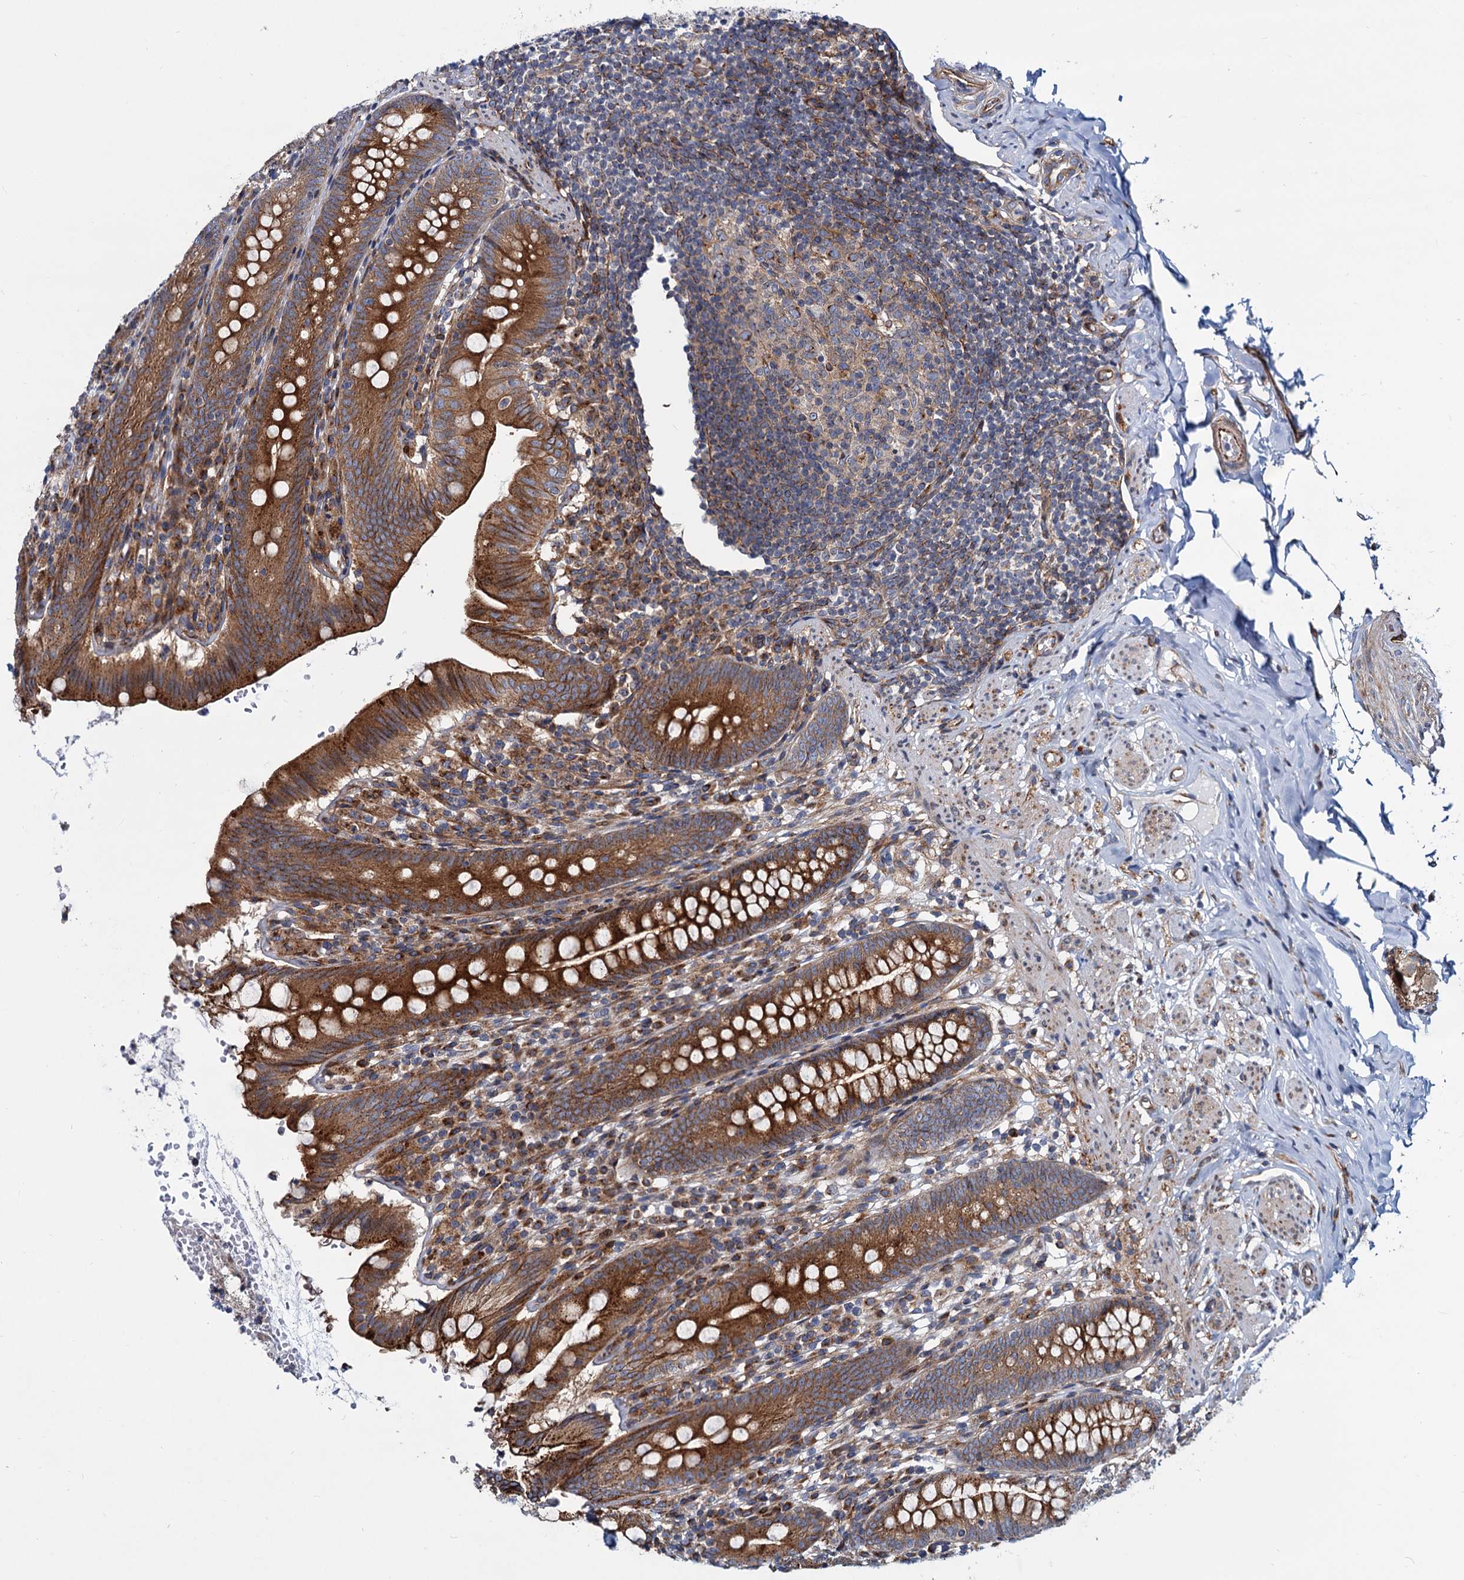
{"staining": {"intensity": "moderate", "quantity": ">75%", "location": "cytoplasmic/membranous"}, "tissue": "appendix", "cell_type": "Glandular cells", "image_type": "normal", "snomed": [{"axis": "morphology", "description": "Normal tissue, NOS"}, {"axis": "topography", "description": "Appendix"}], "caption": "Immunohistochemistry (IHC) (DAB (3,3'-diaminobenzidine)) staining of unremarkable human appendix shows moderate cytoplasmic/membranous protein positivity in approximately >75% of glandular cells. The protein of interest is stained brown, and the nuclei are stained in blue (DAB (3,3'-diaminobenzidine) IHC with brightfield microscopy, high magnification).", "gene": "PSEN1", "patient": {"sex": "male", "age": 55}}